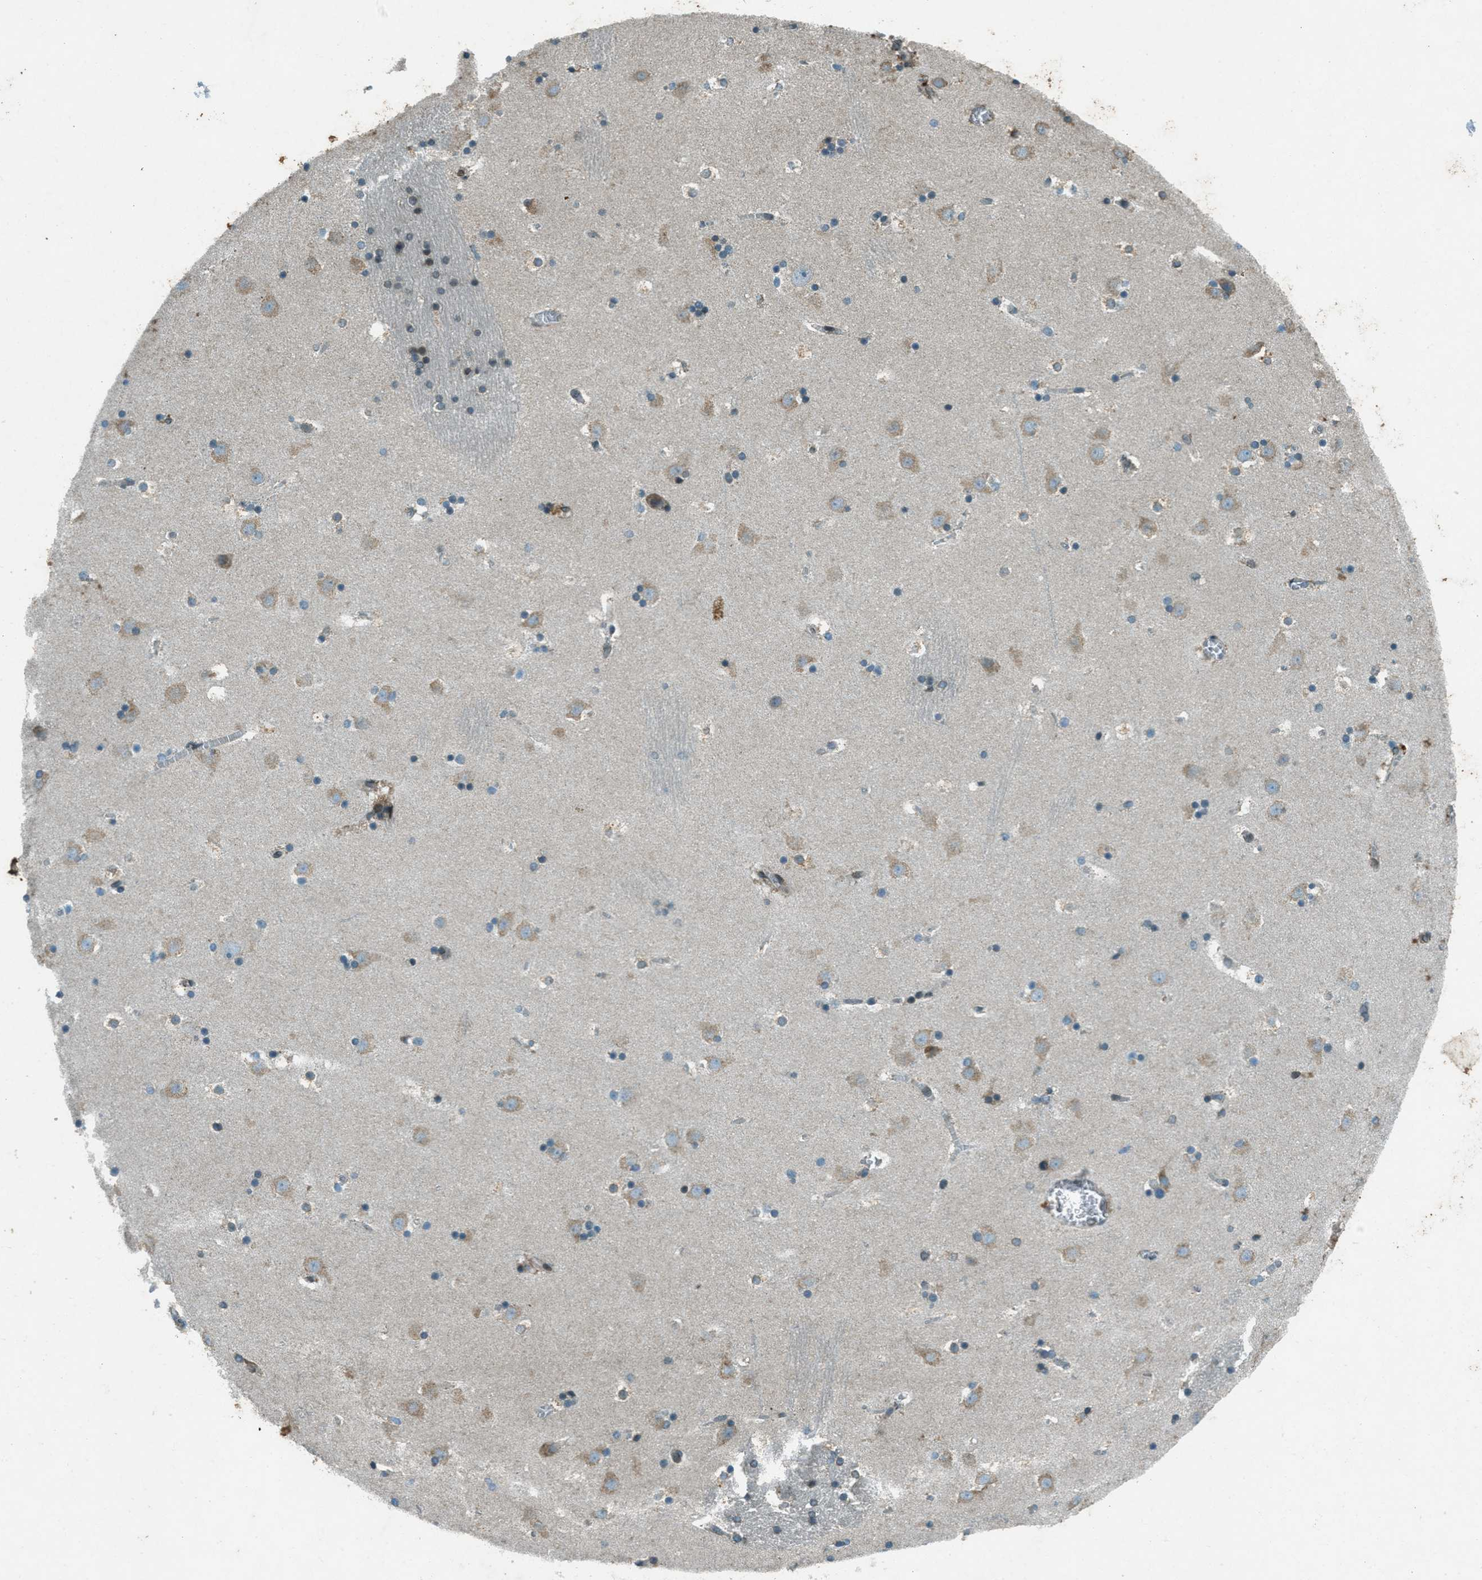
{"staining": {"intensity": "strong", "quantity": "<25%", "location": "cytoplasmic/membranous,nuclear"}, "tissue": "caudate", "cell_type": "Glial cells", "image_type": "normal", "snomed": [{"axis": "morphology", "description": "Normal tissue, NOS"}, {"axis": "topography", "description": "Lateral ventricle wall"}], "caption": "Immunohistochemistry (DAB) staining of unremarkable human caudate shows strong cytoplasmic/membranous,nuclear protein expression in approximately <25% of glial cells.", "gene": "LEMD2", "patient": {"sex": "male", "age": 45}}